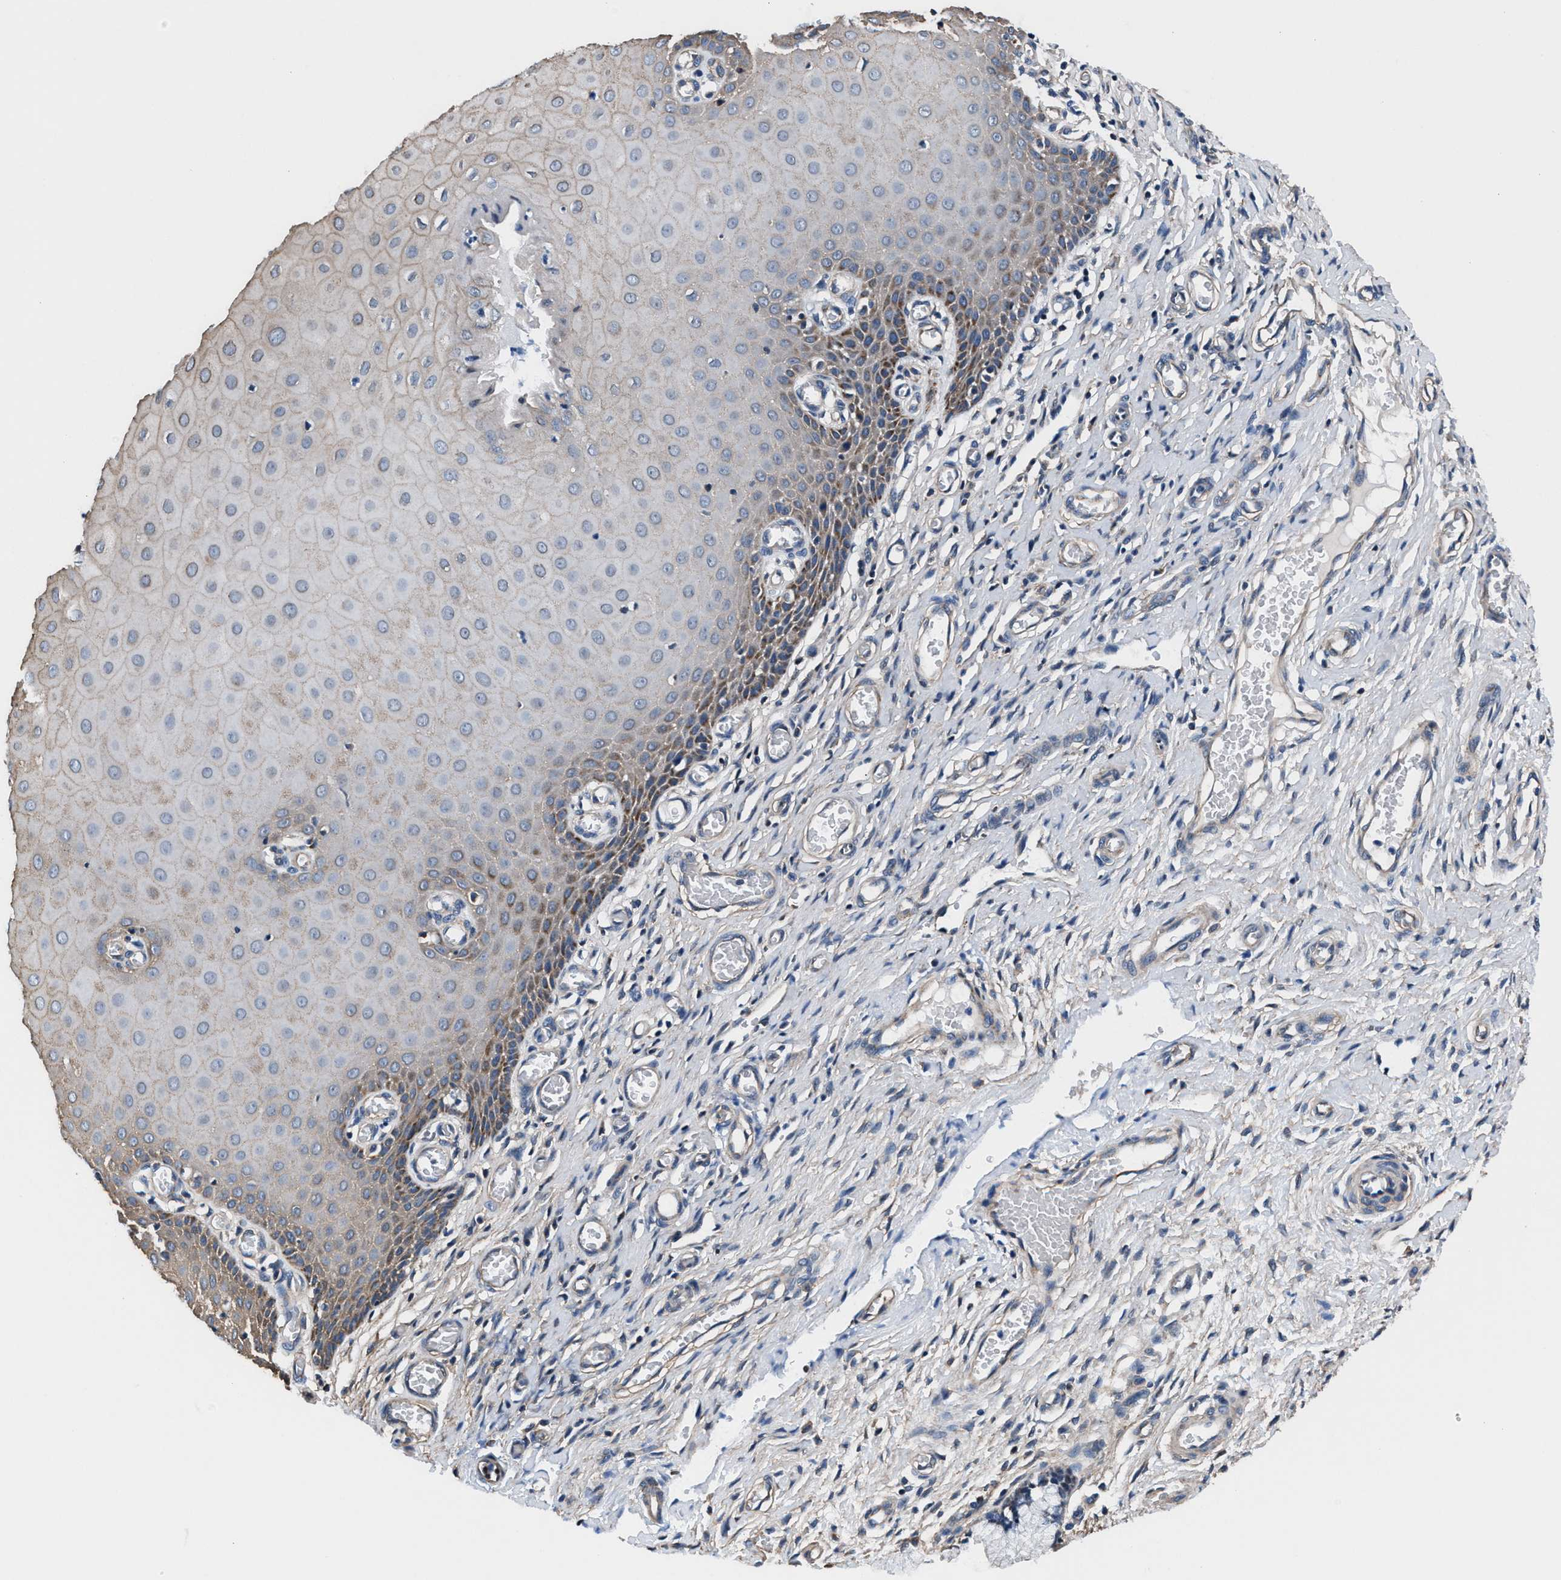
{"staining": {"intensity": "moderate", "quantity": "<25%", "location": "cytoplasmic/membranous"}, "tissue": "cervix", "cell_type": "Squamous epithelial cells", "image_type": "normal", "snomed": [{"axis": "morphology", "description": "Normal tissue, NOS"}, {"axis": "topography", "description": "Cervix"}], "caption": "This photomicrograph demonstrates immunohistochemistry staining of benign cervix, with low moderate cytoplasmic/membranous staining in approximately <25% of squamous epithelial cells.", "gene": "NKTR", "patient": {"sex": "female", "age": 55}}